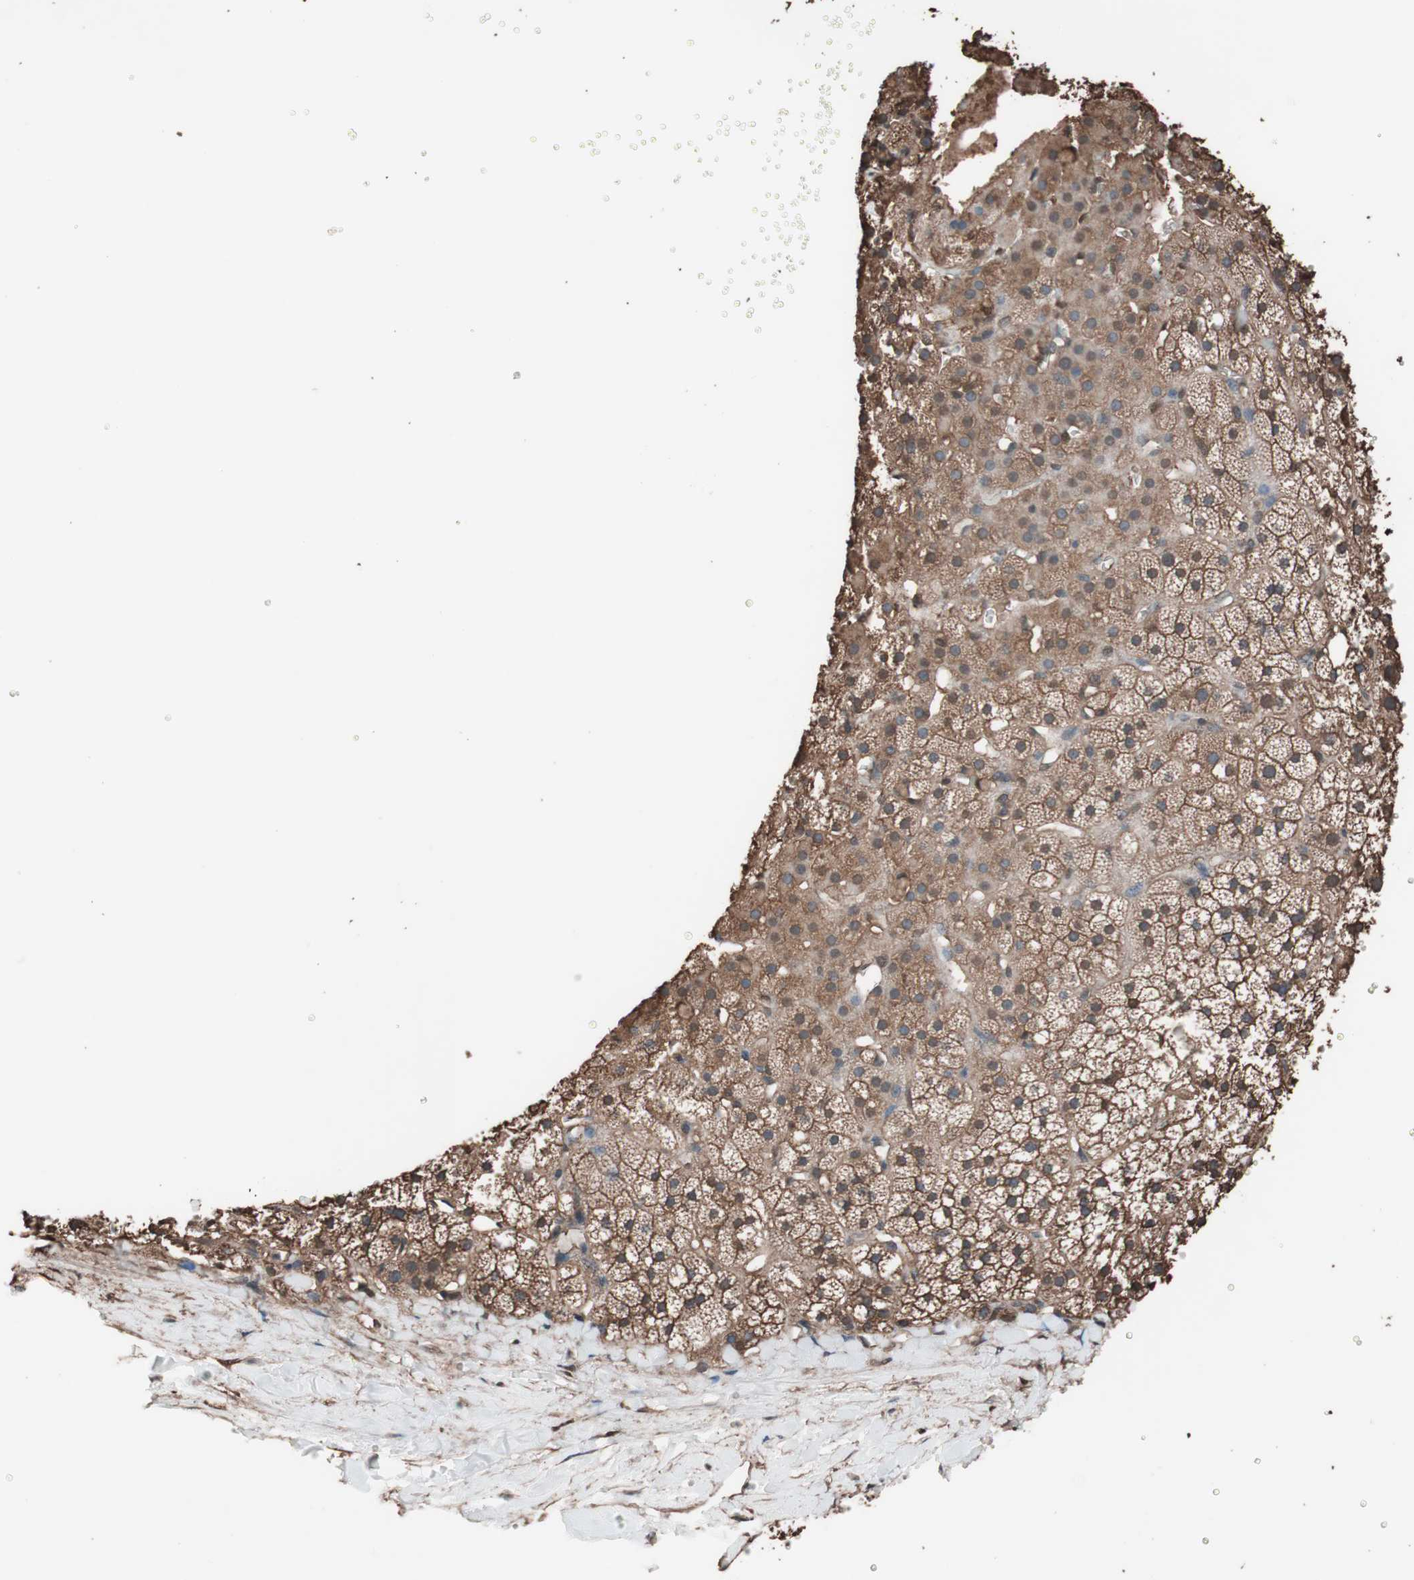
{"staining": {"intensity": "strong", "quantity": ">75%", "location": "cytoplasmic/membranous,nuclear"}, "tissue": "adrenal gland", "cell_type": "Glandular cells", "image_type": "normal", "snomed": [{"axis": "morphology", "description": "Normal tissue, NOS"}, {"axis": "topography", "description": "Adrenal gland"}], "caption": "Benign adrenal gland was stained to show a protein in brown. There is high levels of strong cytoplasmic/membranous,nuclear positivity in approximately >75% of glandular cells.", "gene": "CALM2", "patient": {"sex": "male", "age": 35}}